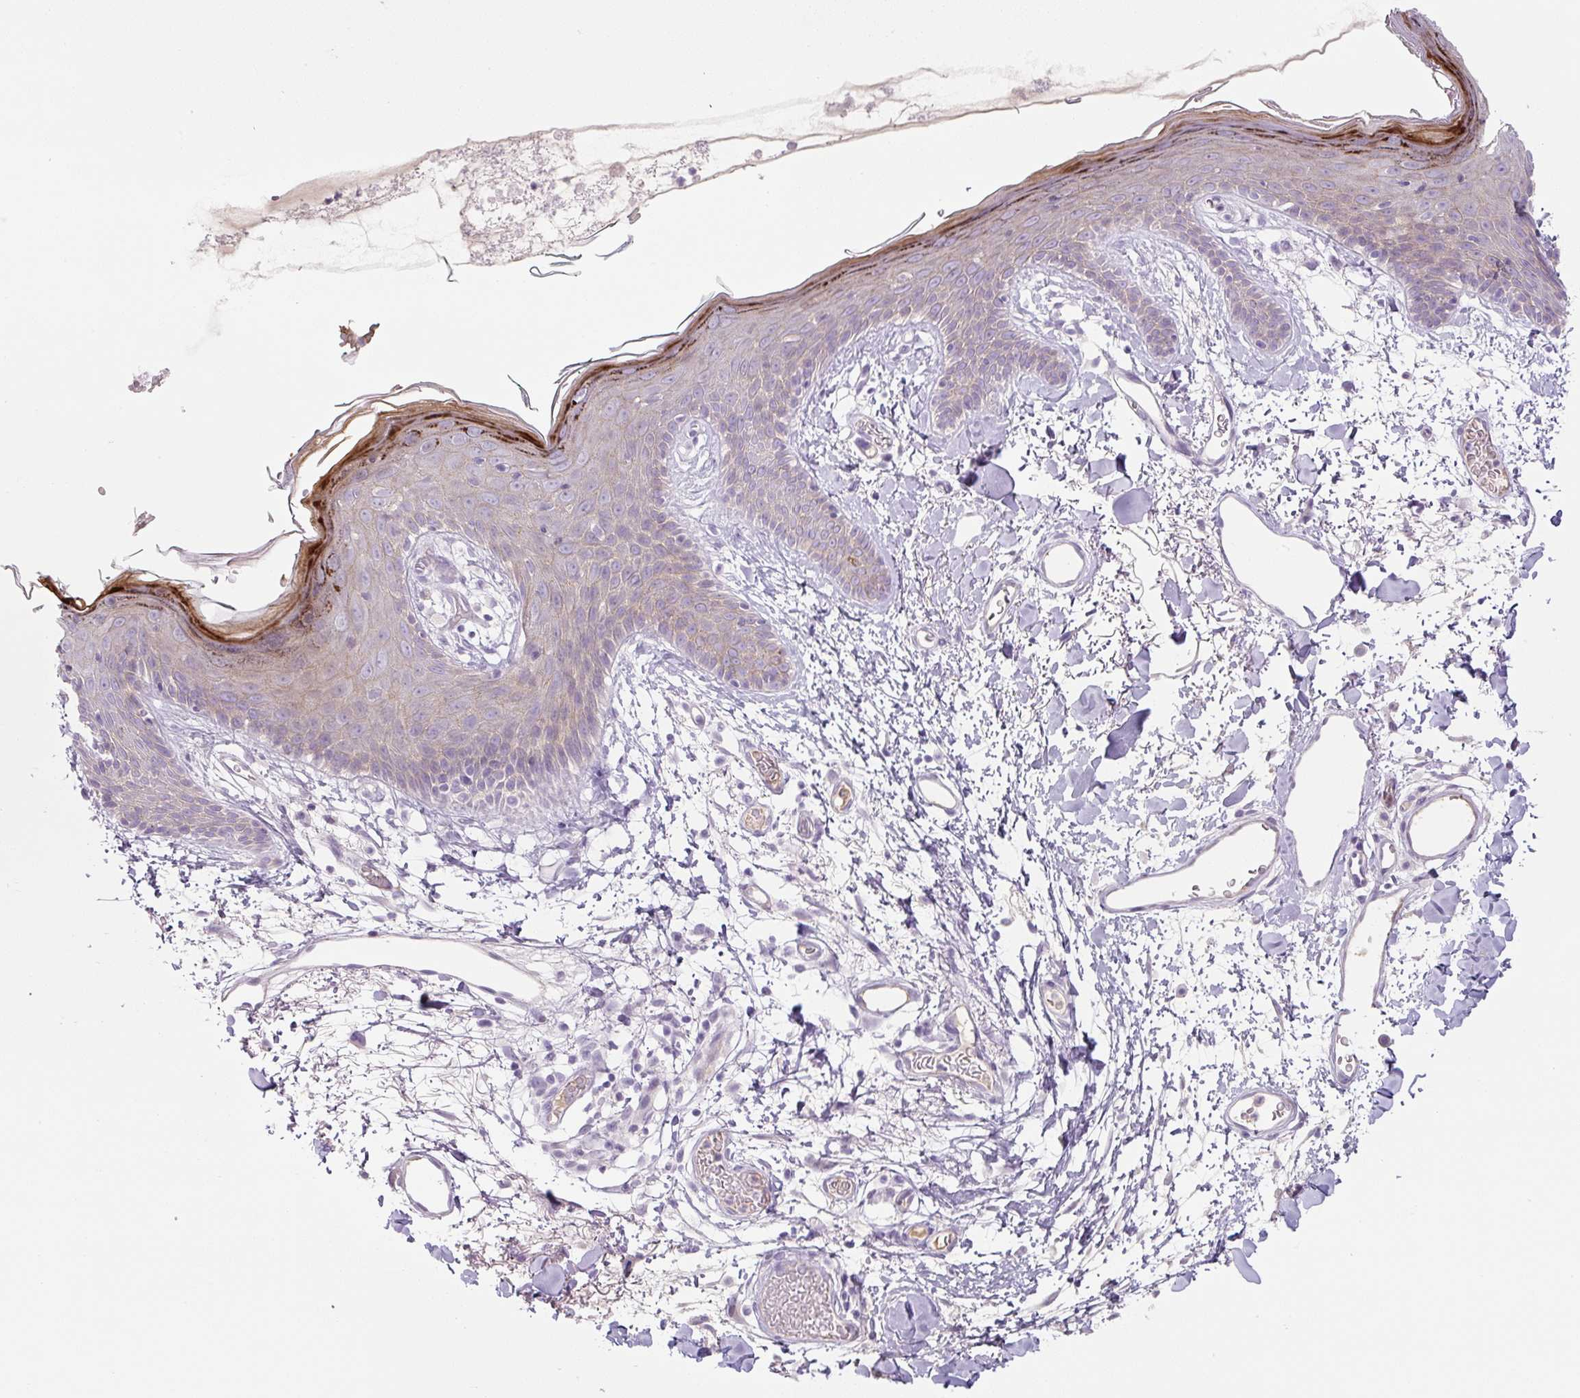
{"staining": {"intensity": "negative", "quantity": "none", "location": "none"}, "tissue": "skin", "cell_type": "Fibroblasts", "image_type": "normal", "snomed": [{"axis": "morphology", "description": "Normal tissue, NOS"}, {"axis": "topography", "description": "Skin"}], "caption": "This histopathology image is of unremarkable skin stained with IHC to label a protein in brown with the nuclei are counter-stained blue. There is no positivity in fibroblasts. The staining was performed using DAB (3,3'-diaminobenzidine) to visualize the protein expression in brown, while the nuclei were stained in blue with hematoxylin (Magnification: 20x).", "gene": "PRM1", "patient": {"sex": "male", "age": 79}}